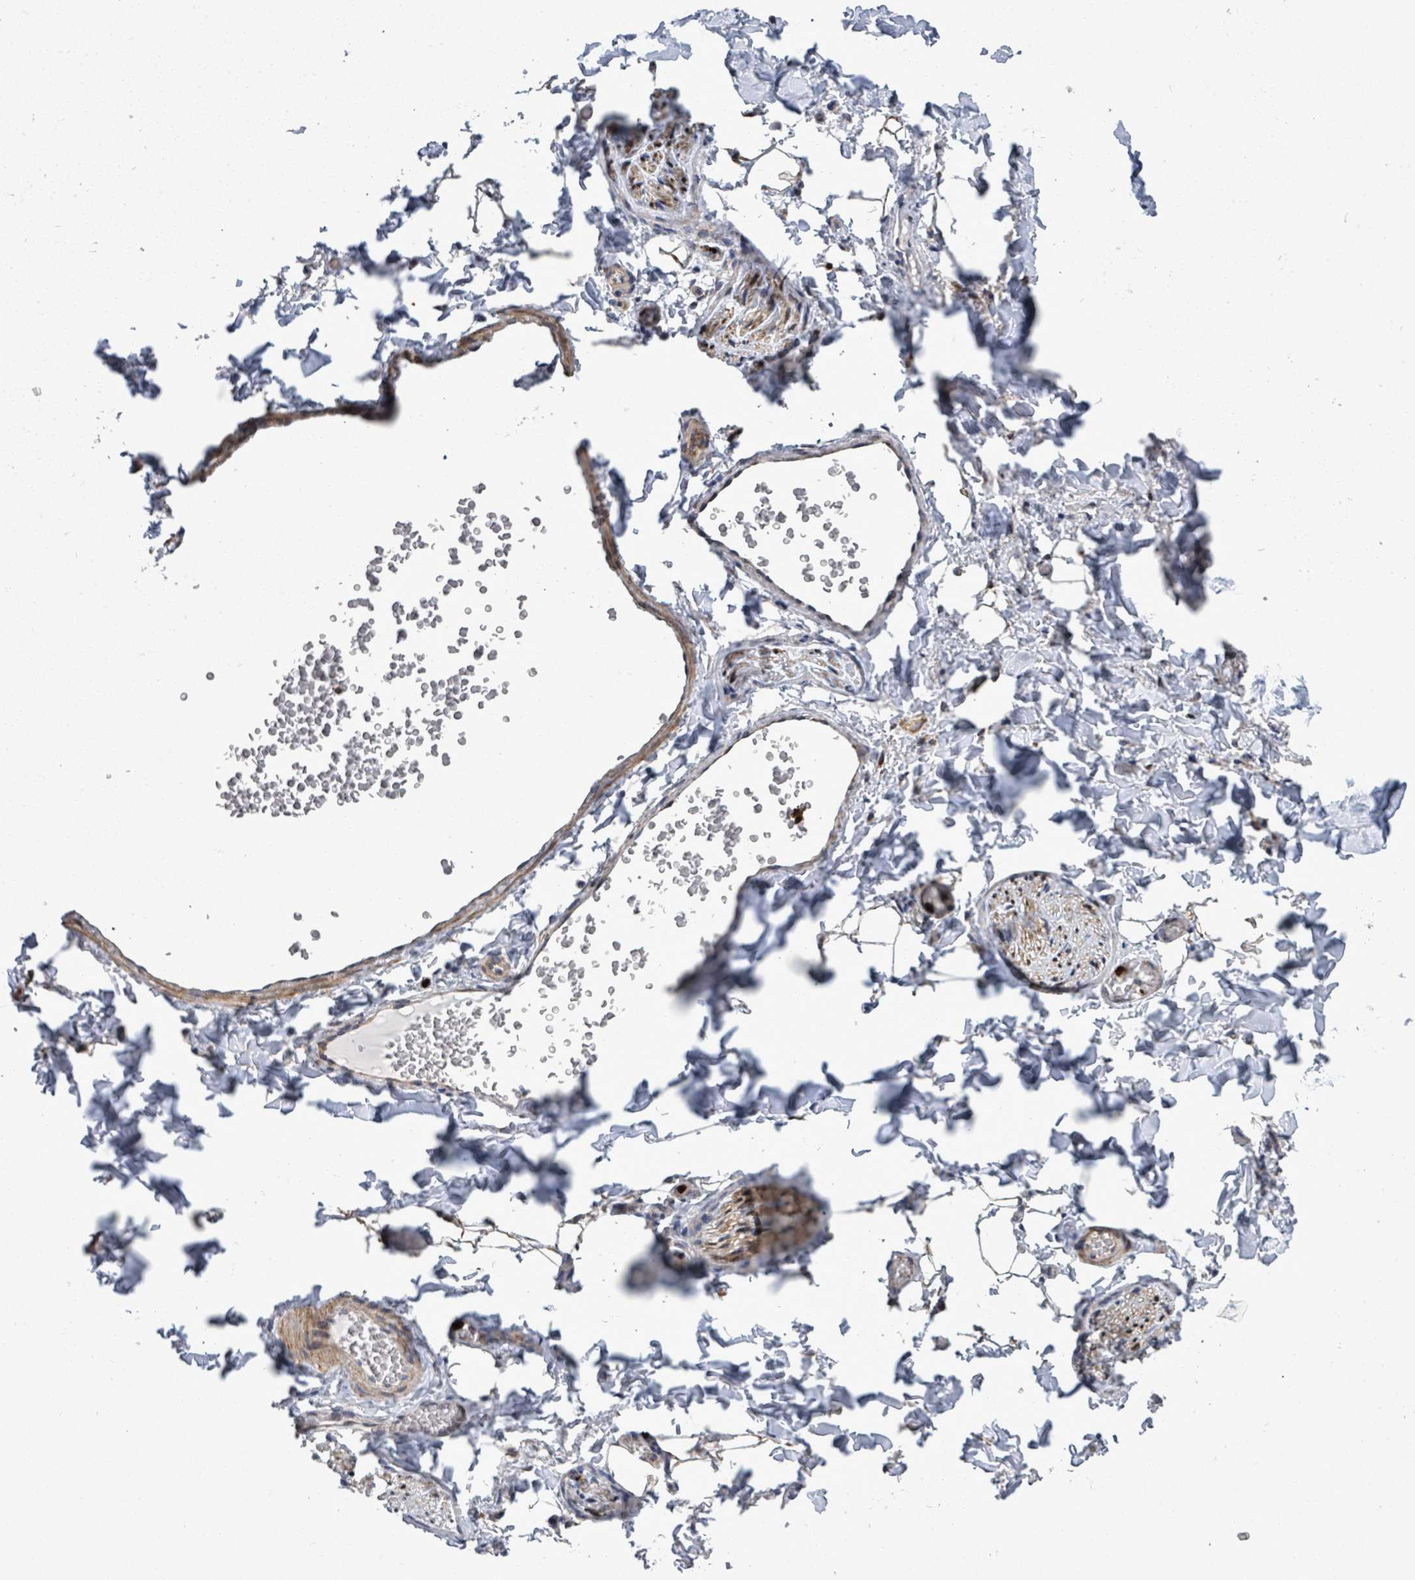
{"staining": {"intensity": "moderate", "quantity": "25%-75%", "location": "cytoplasmic/membranous"}, "tissue": "adipose tissue", "cell_type": "Adipocytes", "image_type": "normal", "snomed": [{"axis": "morphology", "description": "Normal tissue, NOS"}, {"axis": "morphology", "description": "Carcinoma, NOS"}, {"axis": "topography", "description": "Pancreas"}, {"axis": "topography", "description": "Peripheral nerve tissue"}], "caption": "A high-resolution image shows IHC staining of unremarkable adipose tissue, which displays moderate cytoplasmic/membranous staining in about 25%-75% of adipocytes. (DAB IHC, brown staining for protein, blue staining for nuclei).", "gene": "SAR1A", "patient": {"sex": "female", "age": 29}}